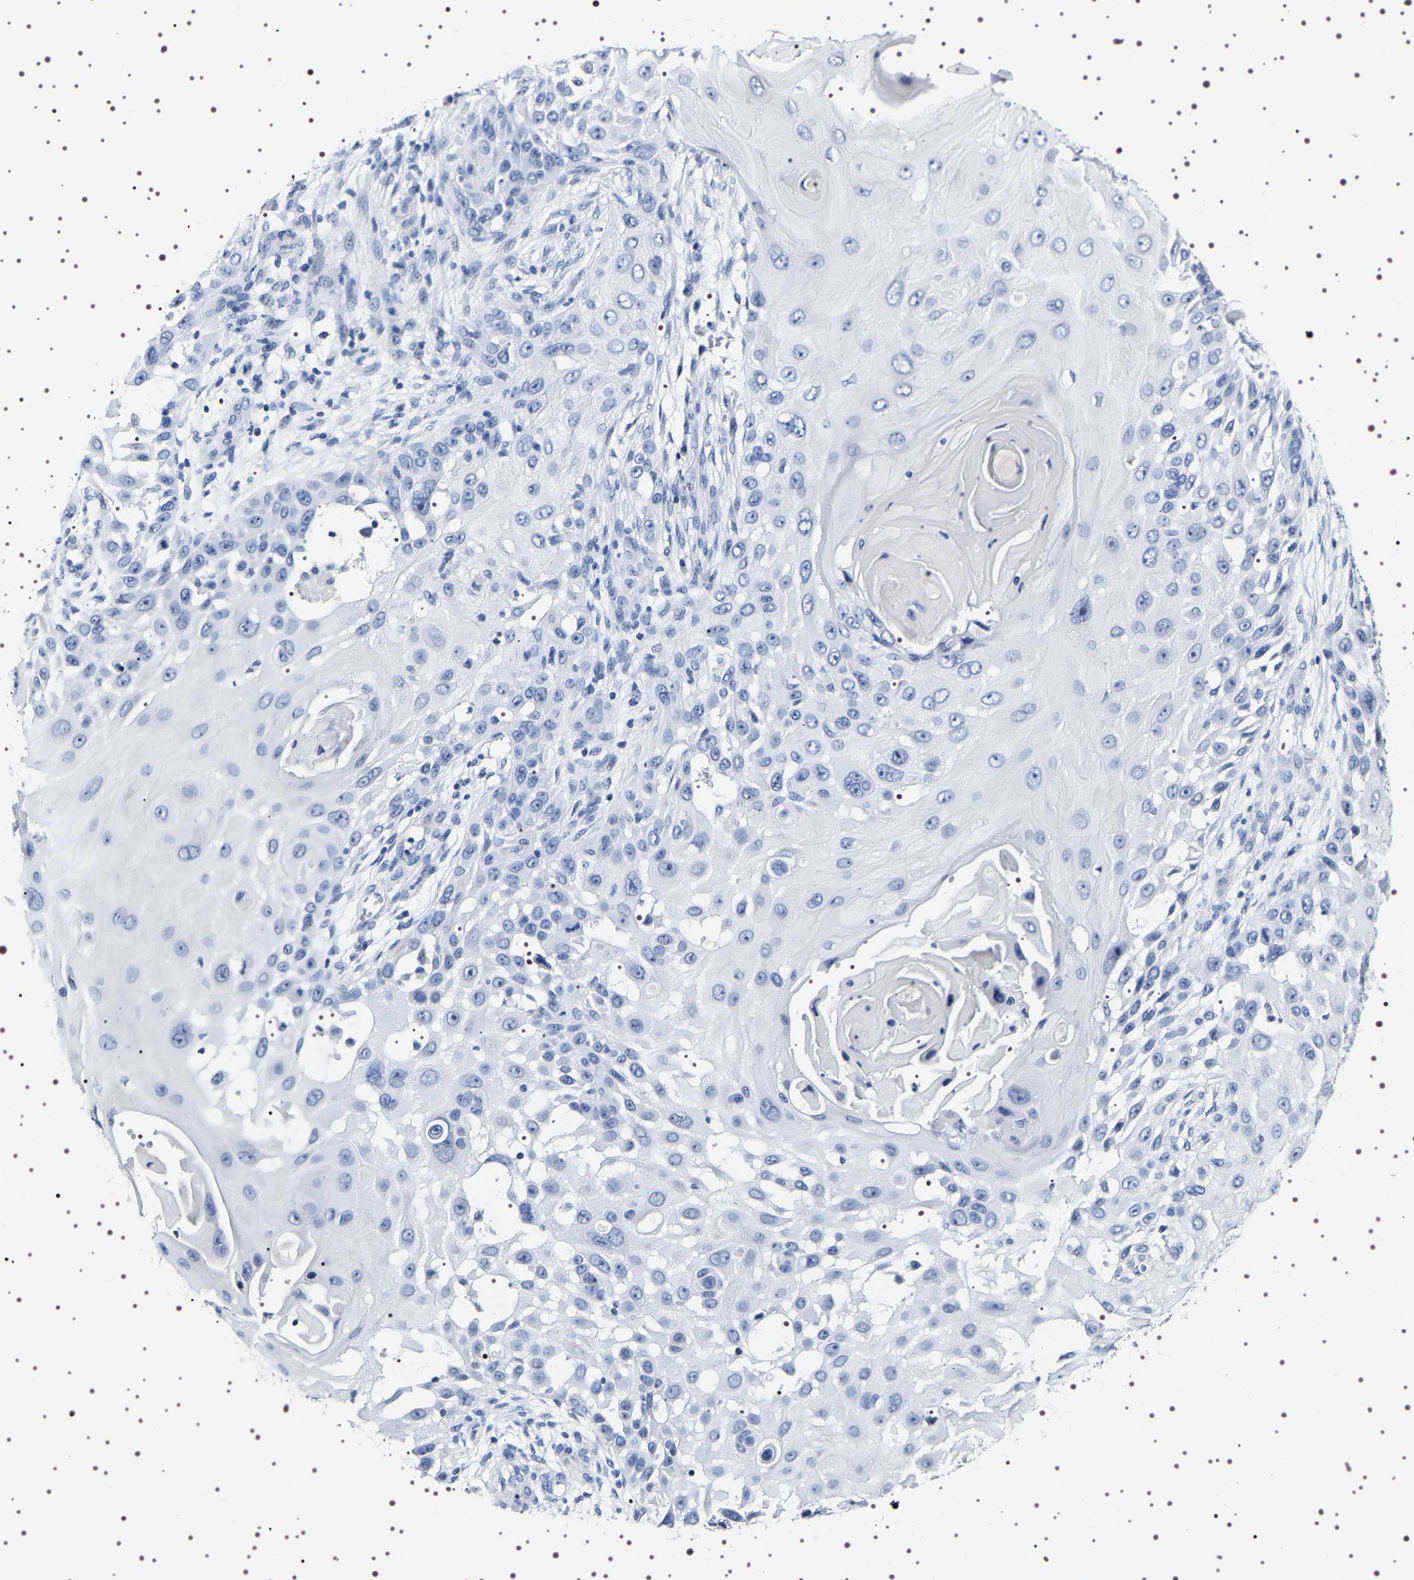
{"staining": {"intensity": "negative", "quantity": "none", "location": "none"}, "tissue": "skin cancer", "cell_type": "Tumor cells", "image_type": "cancer", "snomed": [{"axis": "morphology", "description": "Squamous cell carcinoma, NOS"}, {"axis": "topography", "description": "Skin"}], "caption": "A micrograph of human skin cancer is negative for staining in tumor cells.", "gene": "UBQLN3", "patient": {"sex": "female", "age": 44}}